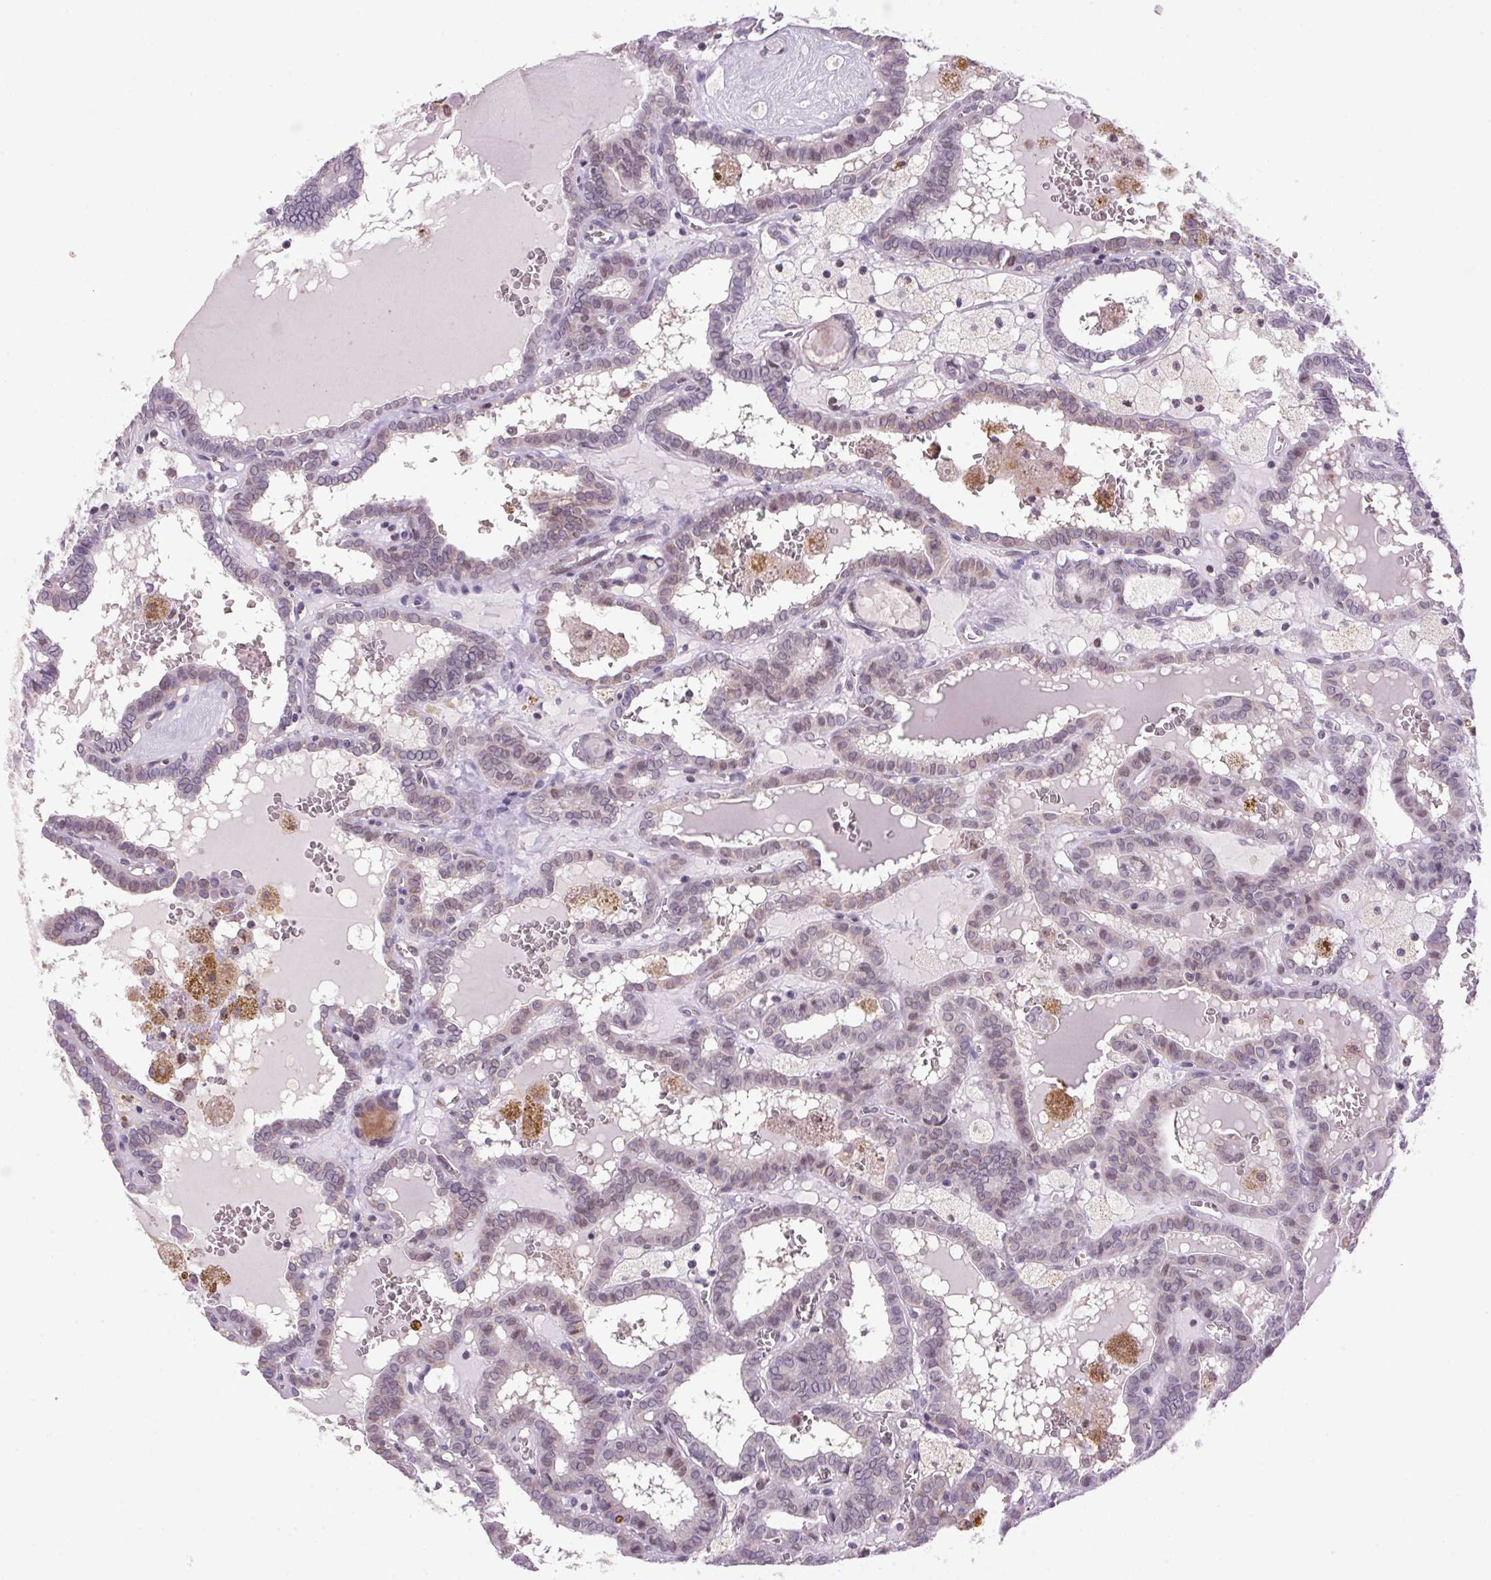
{"staining": {"intensity": "negative", "quantity": "none", "location": "none"}, "tissue": "thyroid cancer", "cell_type": "Tumor cells", "image_type": "cancer", "snomed": [{"axis": "morphology", "description": "Papillary adenocarcinoma, NOS"}, {"axis": "topography", "description": "Thyroid gland"}], "caption": "This is a photomicrograph of IHC staining of thyroid cancer, which shows no staining in tumor cells.", "gene": "AKR1E2", "patient": {"sex": "female", "age": 39}}